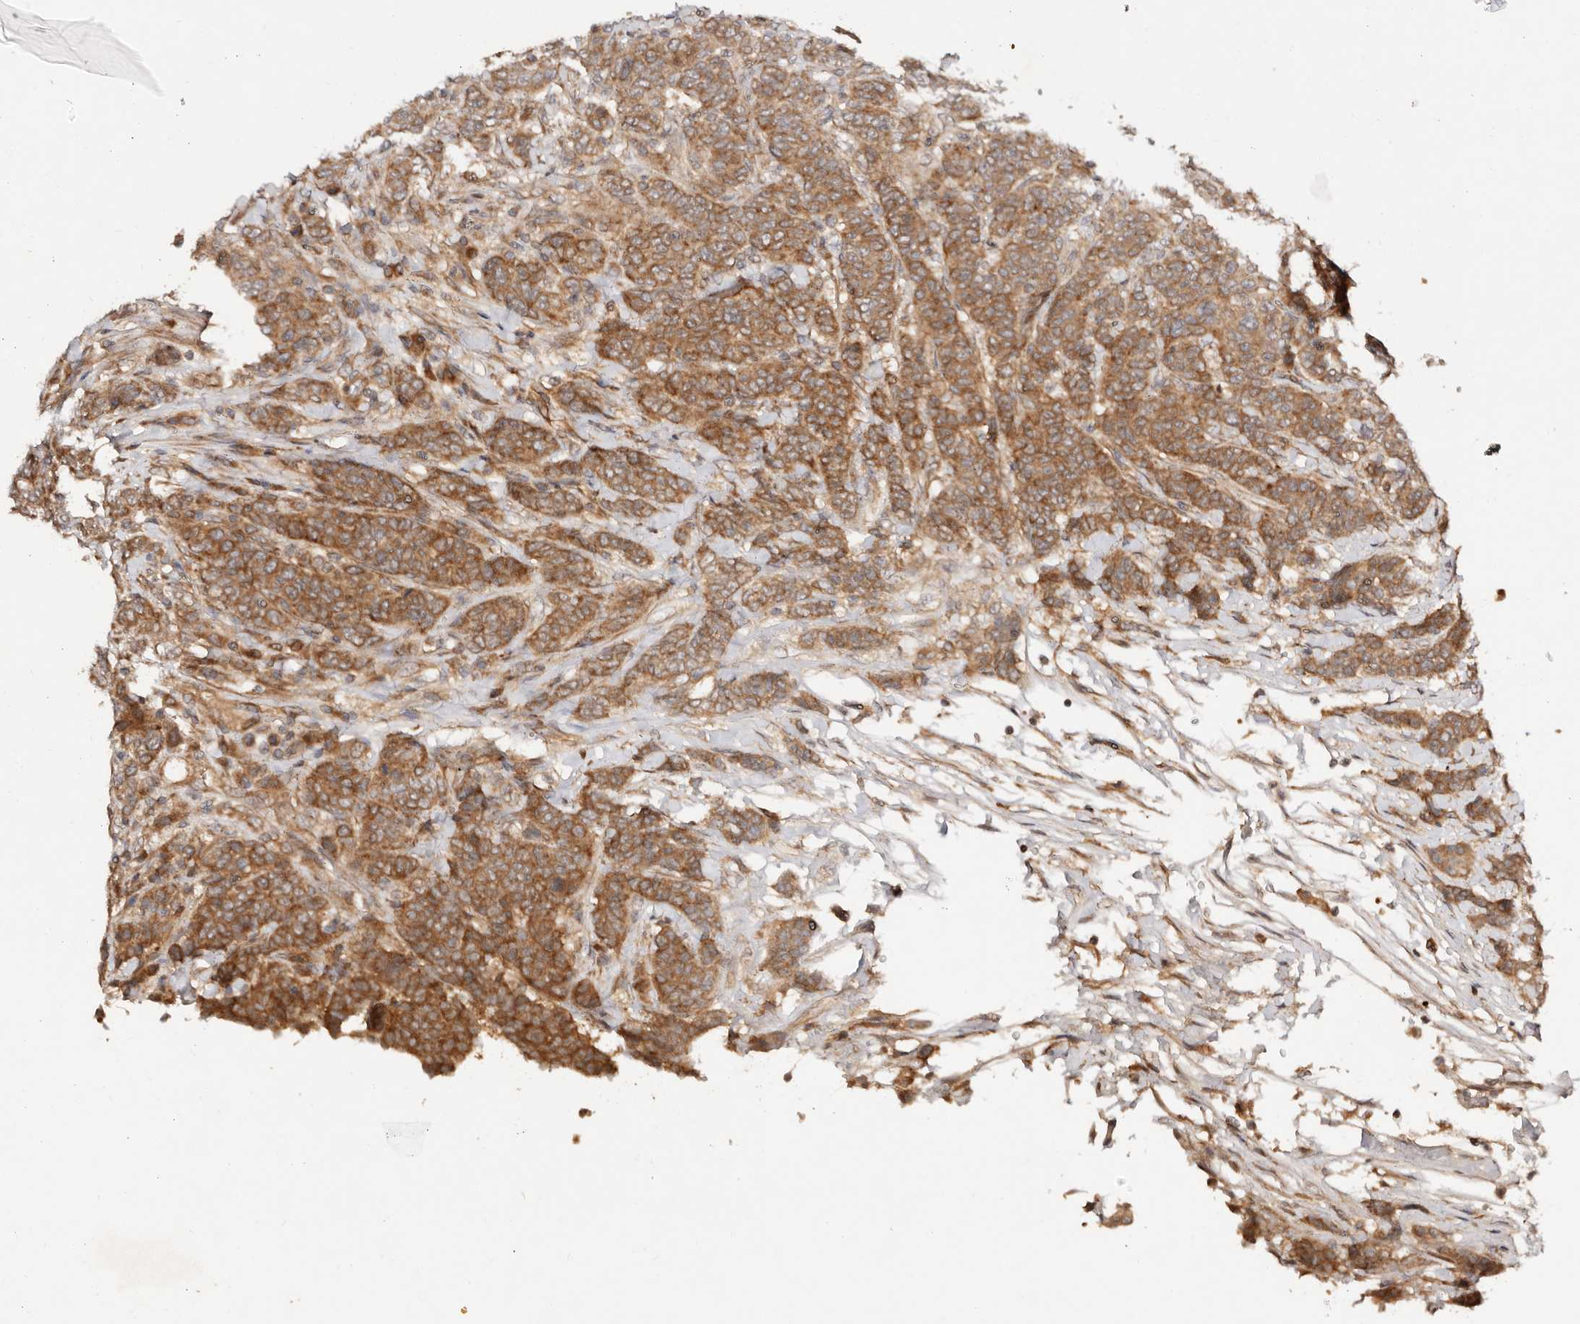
{"staining": {"intensity": "moderate", "quantity": ">75%", "location": "cytoplasmic/membranous"}, "tissue": "breast cancer", "cell_type": "Tumor cells", "image_type": "cancer", "snomed": [{"axis": "morphology", "description": "Duct carcinoma"}, {"axis": "topography", "description": "Breast"}], "caption": "Brown immunohistochemical staining in intraductal carcinoma (breast) reveals moderate cytoplasmic/membranous staining in approximately >75% of tumor cells.", "gene": "DENND11", "patient": {"sex": "female", "age": 37}}